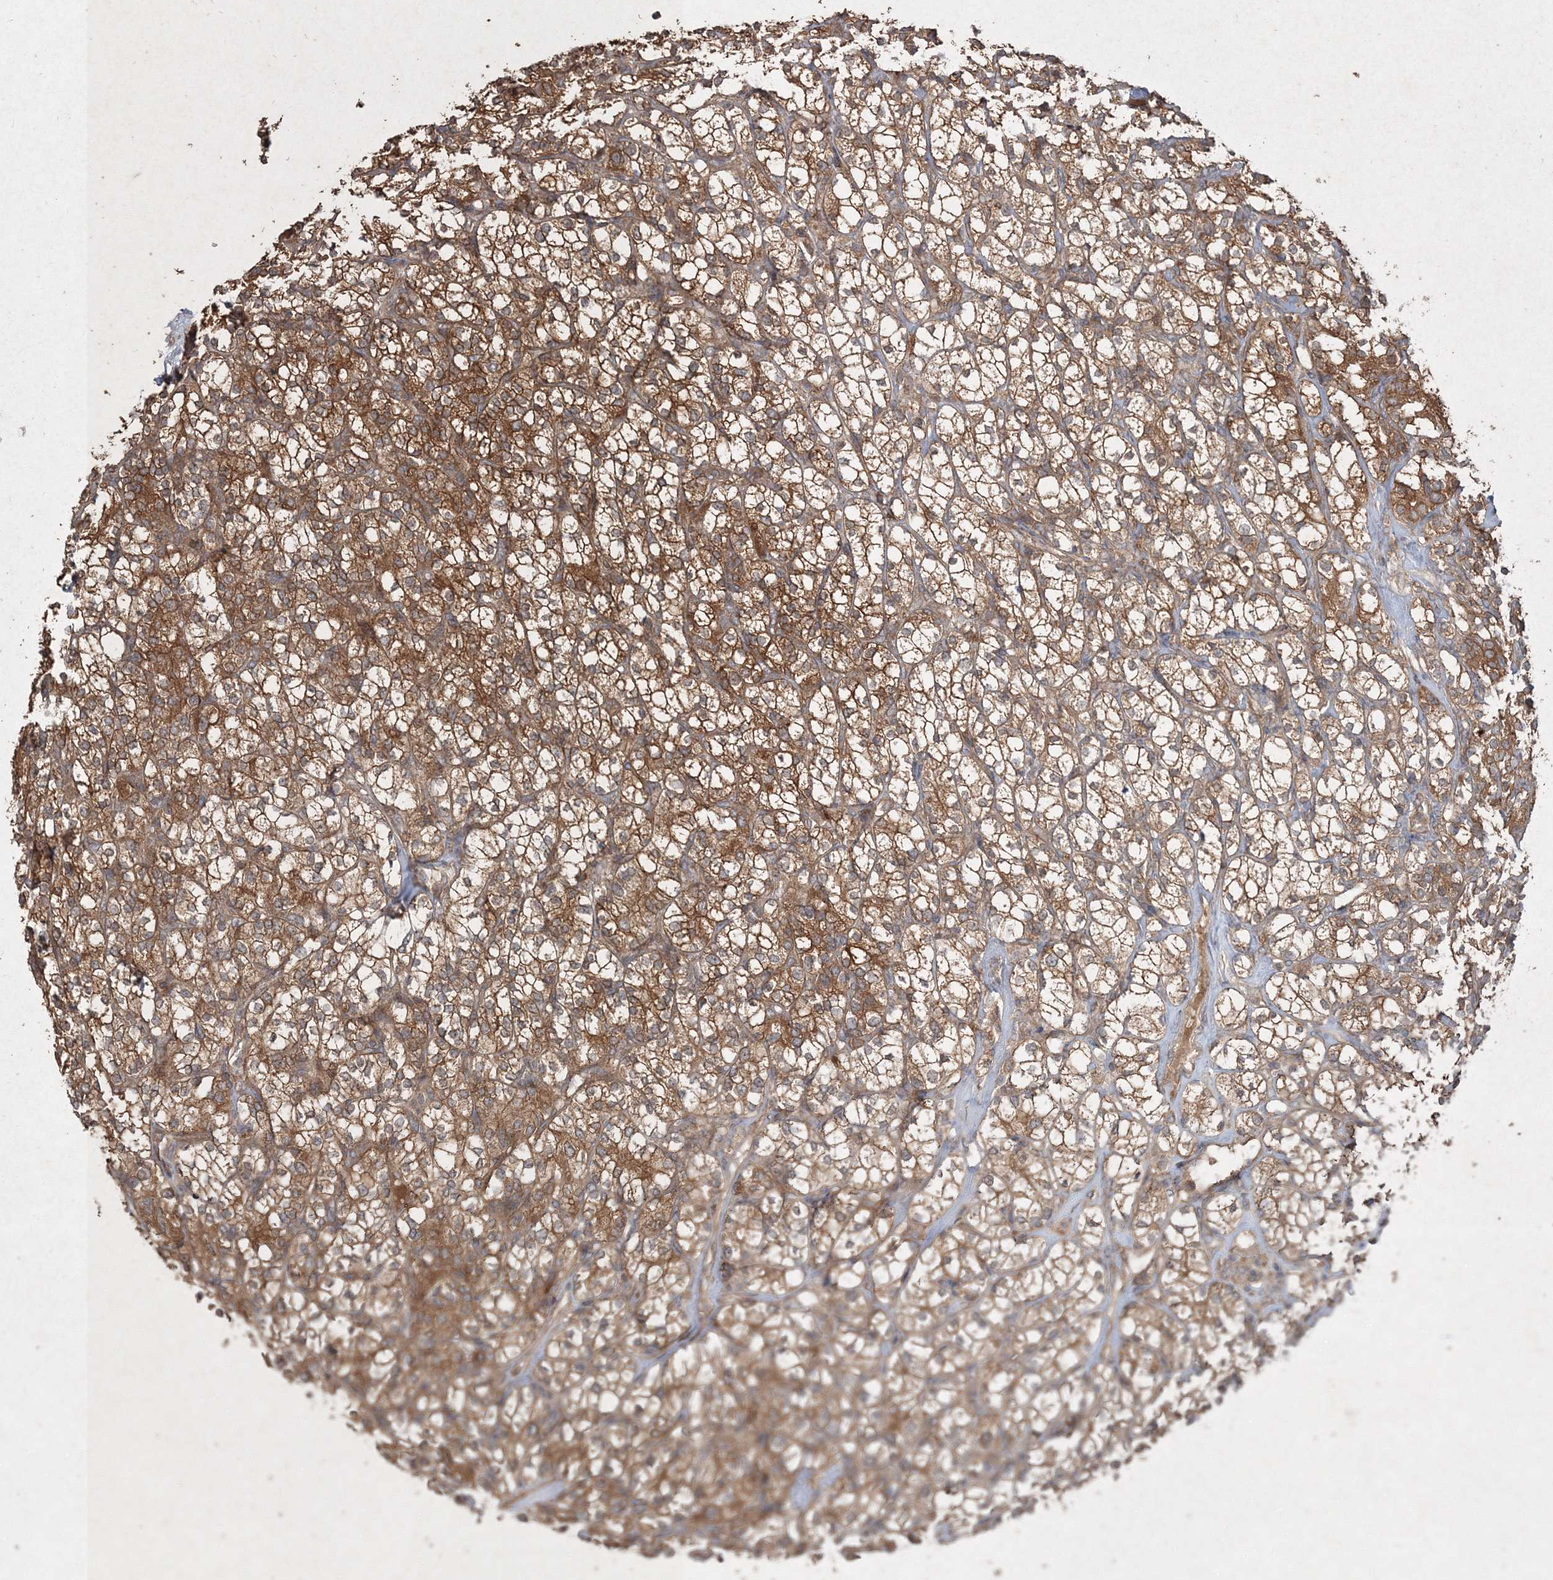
{"staining": {"intensity": "moderate", "quantity": ">75%", "location": "cytoplasmic/membranous"}, "tissue": "renal cancer", "cell_type": "Tumor cells", "image_type": "cancer", "snomed": [{"axis": "morphology", "description": "Adenocarcinoma, NOS"}, {"axis": "topography", "description": "Kidney"}], "caption": "Immunohistochemical staining of human adenocarcinoma (renal) displays moderate cytoplasmic/membranous protein staining in approximately >75% of tumor cells.", "gene": "SPRY1", "patient": {"sex": "male", "age": 77}}